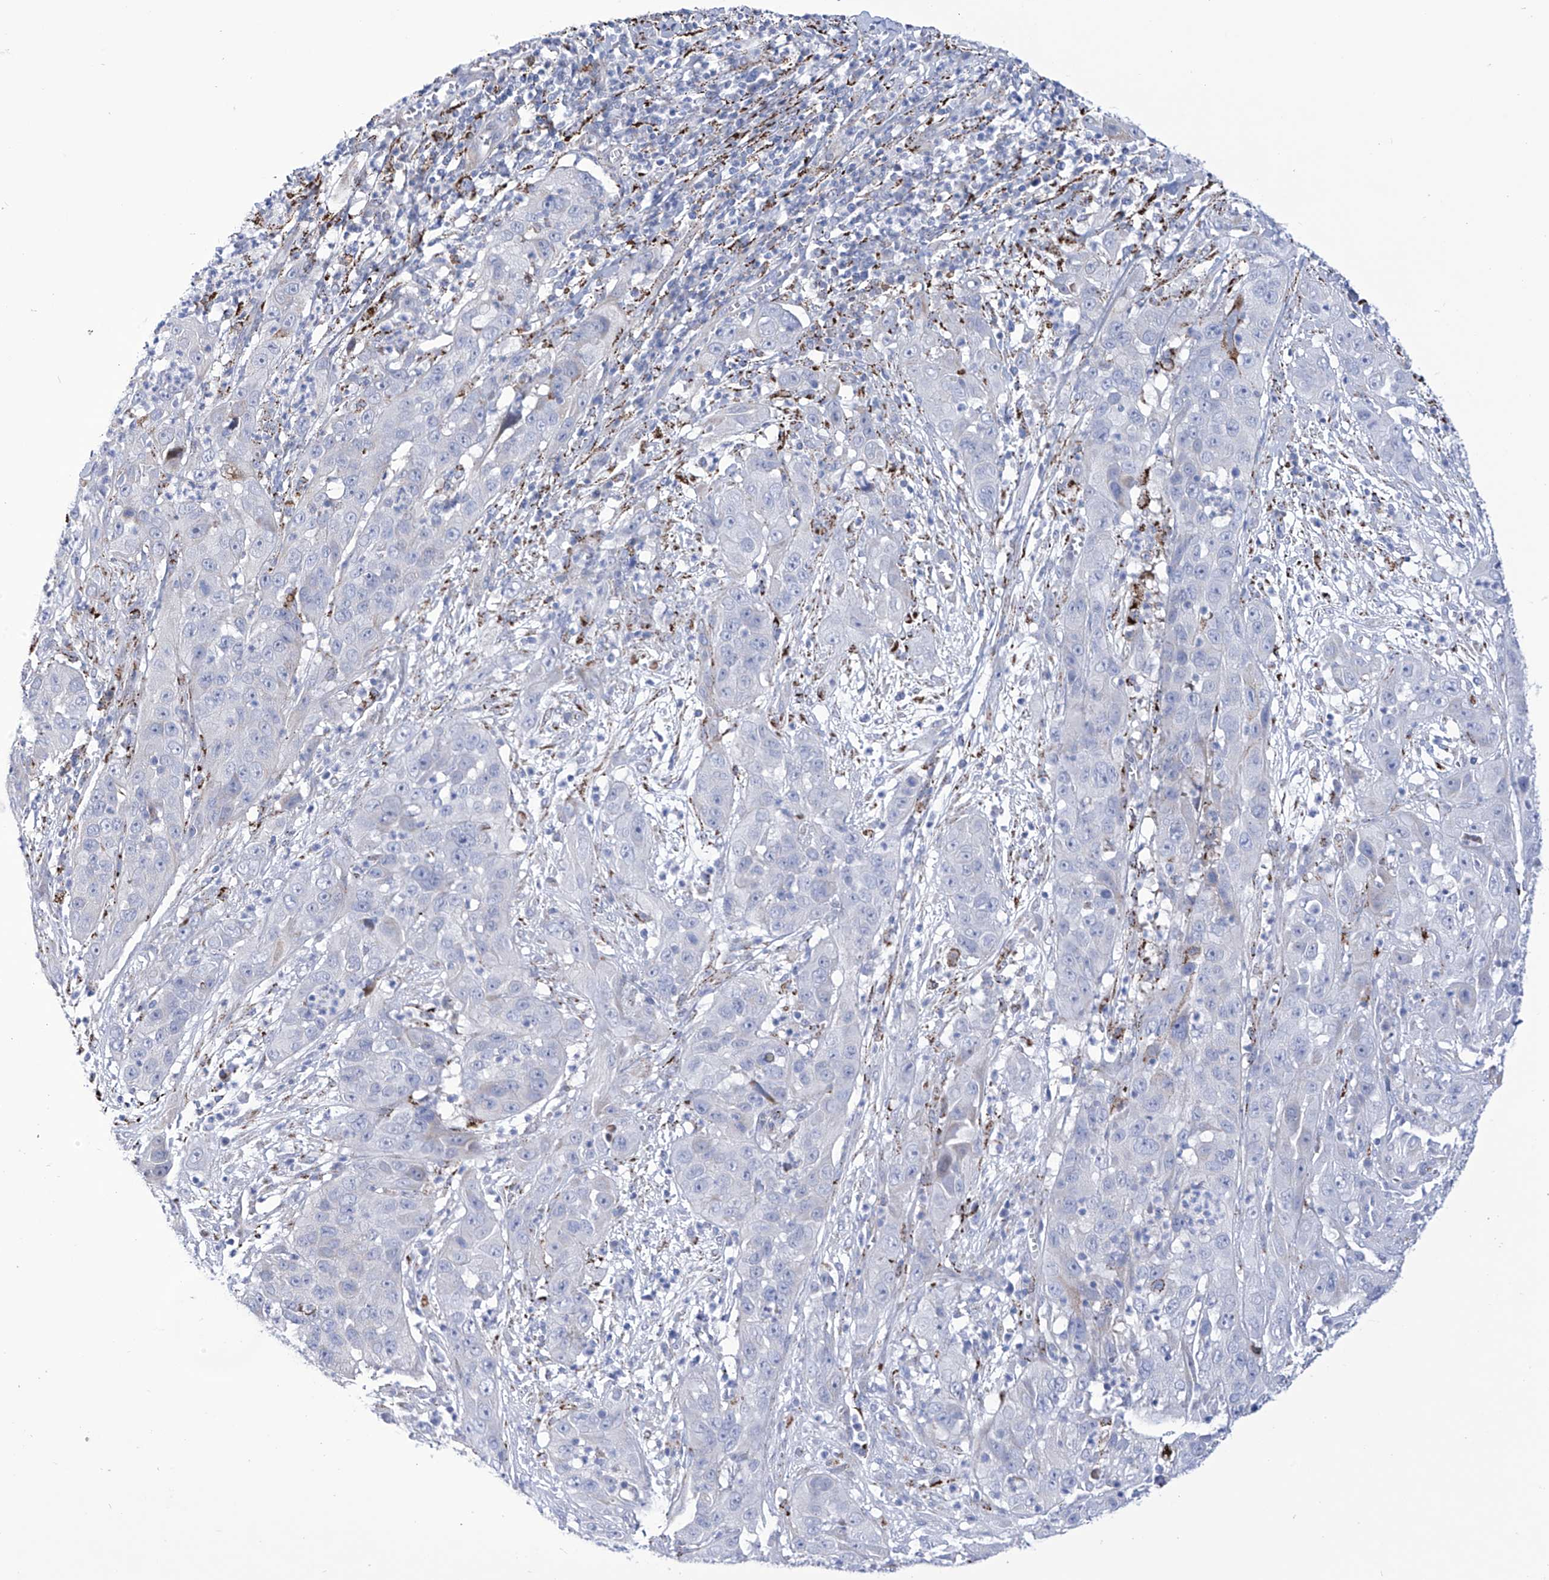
{"staining": {"intensity": "negative", "quantity": "none", "location": "none"}, "tissue": "cervical cancer", "cell_type": "Tumor cells", "image_type": "cancer", "snomed": [{"axis": "morphology", "description": "Squamous cell carcinoma, NOS"}, {"axis": "topography", "description": "Cervix"}], "caption": "An immunohistochemistry (IHC) image of squamous cell carcinoma (cervical) is shown. There is no staining in tumor cells of squamous cell carcinoma (cervical).", "gene": "C1orf87", "patient": {"sex": "female", "age": 32}}